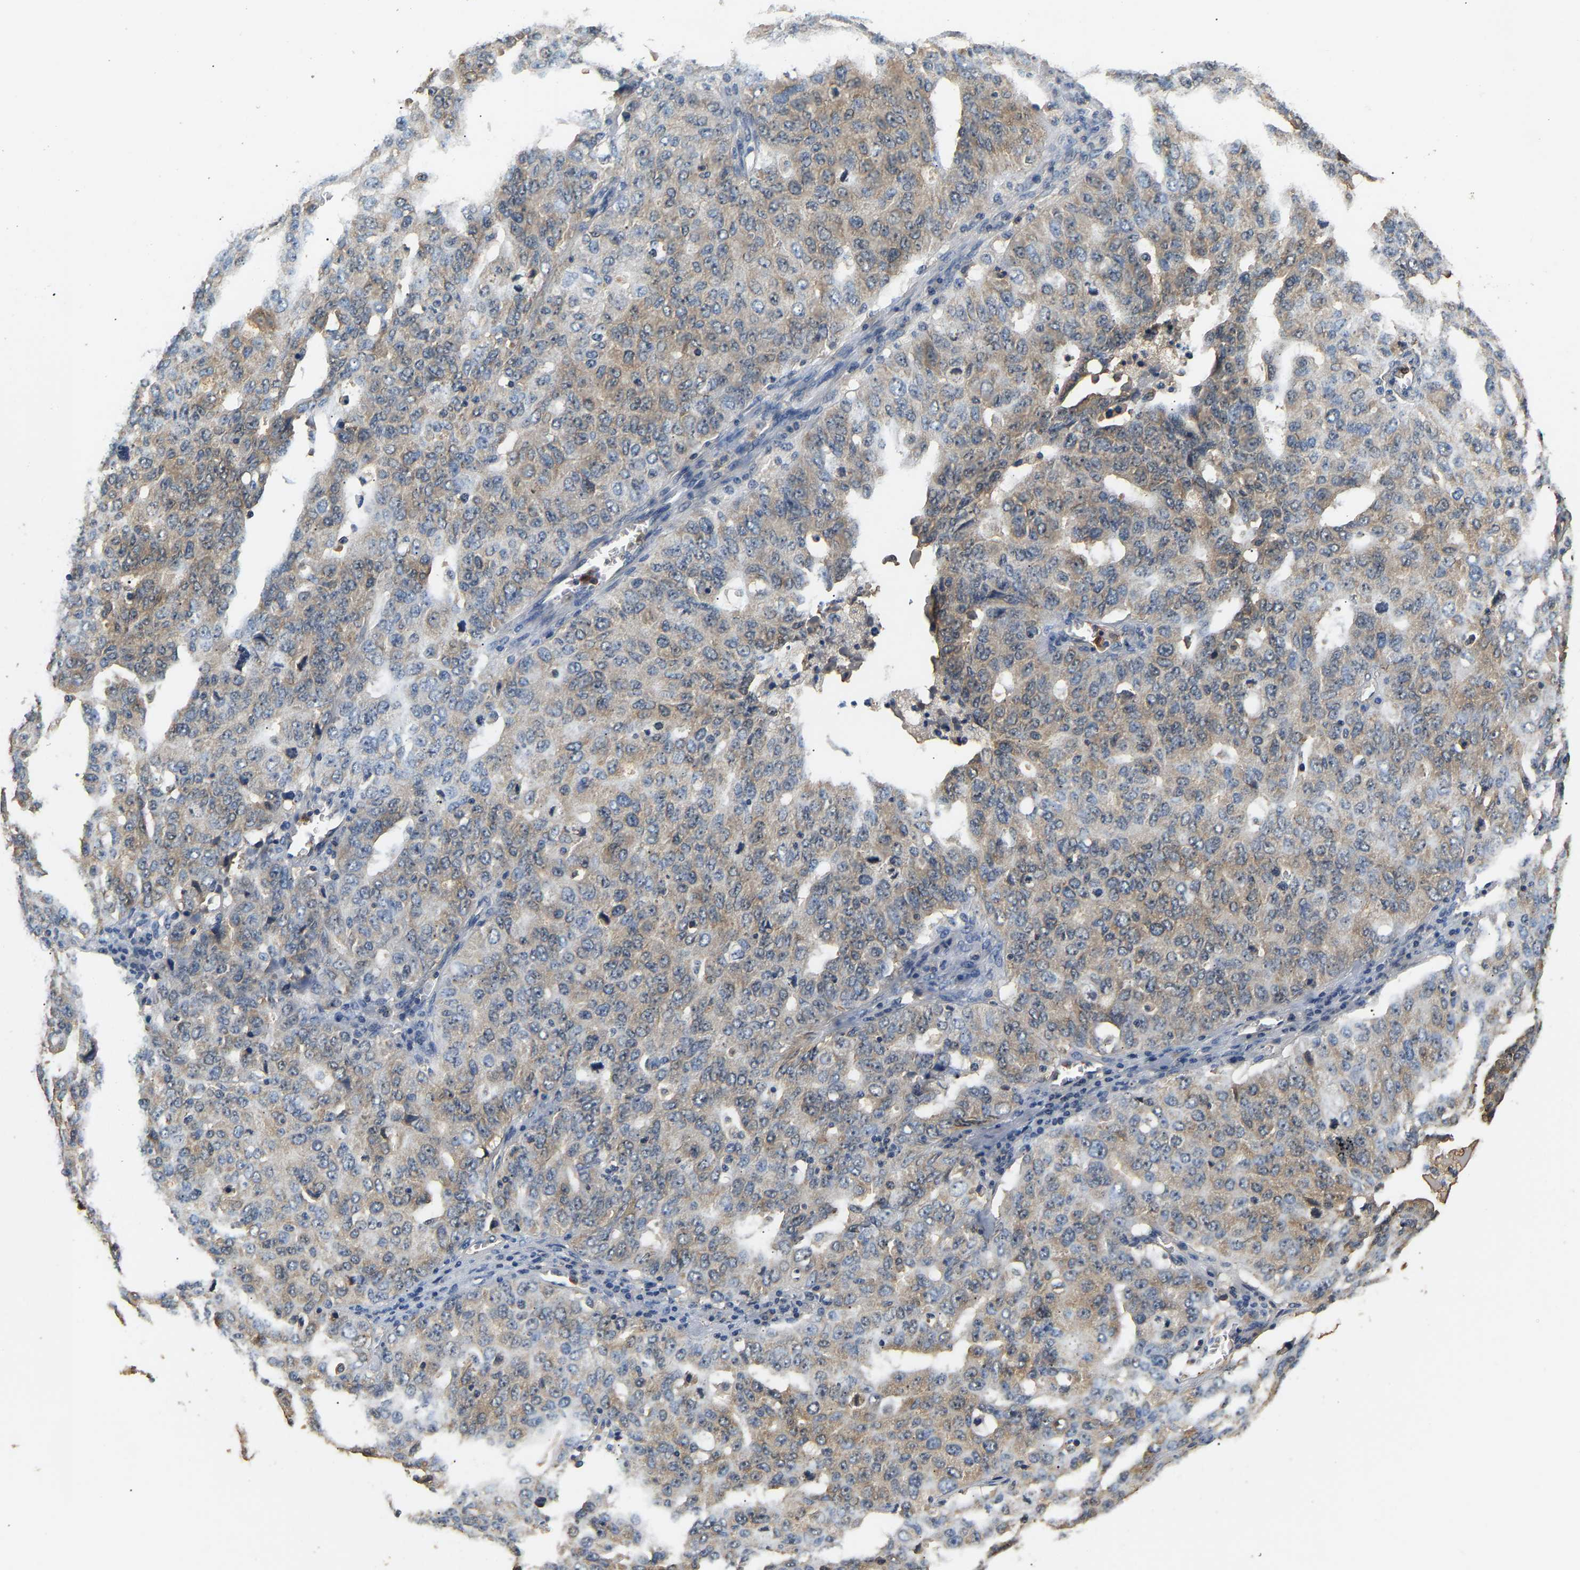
{"staining": {"intensity": "weak", "quantity": ">75%", "location": "cytoplasmic/membranous"}, "tissue": "ovarian cancer", "cell_type": "Tumor cells", "image_type": "cancer", "snomed": [{"axis": "morphology", "description": "Carcinoma, endometroid"}, {"axis": "topography", "description": "Ovary"}], "caption": "Ovarian cancer stained with a brown dye reveals weak cytoplasmic/membranous positive staining in approximately >75% of tumor cells.", "gene": "GPI", "patient": {"sex": "female", "age": 62}}